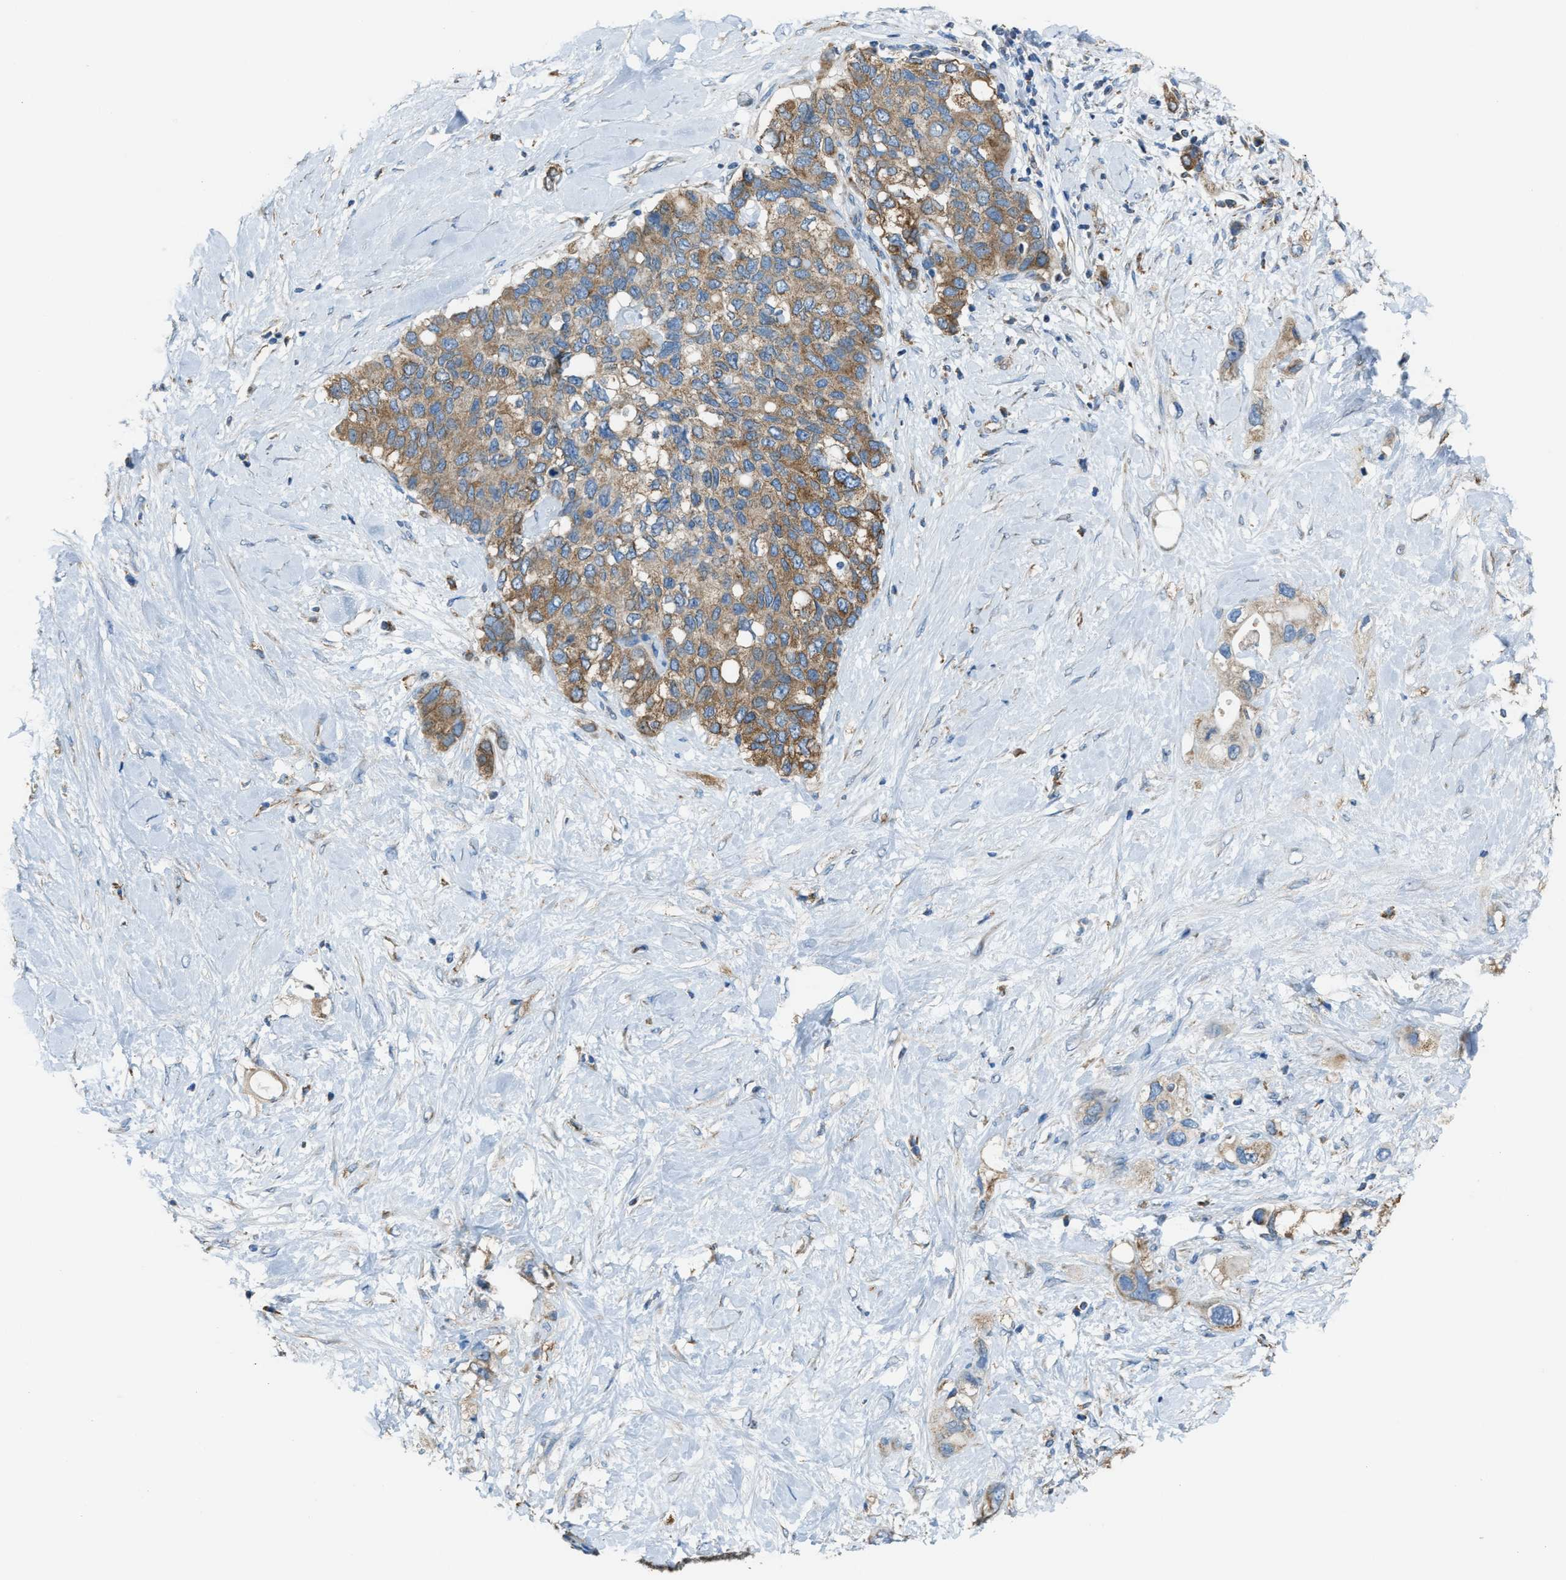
{"staining": {"intensity": "moderate", "quantity": ">75%", "location": "cytoplasmic/membranous"}, "tissue": "pancreatic cancer", "cell_type": "Tumor cells", "image_type": "cancer", "snomed": [{"axis": "morphology", "description": "Adenocarcinoma, NOS"}, {"axis": "topography", "description": "Pancreas"}], "caption": "Immunohistochemical staining of pancreatic cancer exhibits medium levels of moderate cytoplasmic/membranous expression in approximately >75% of tumor cells.", "gene": "SLC25A11", "patient": {"sex": "female", "age": 56}}